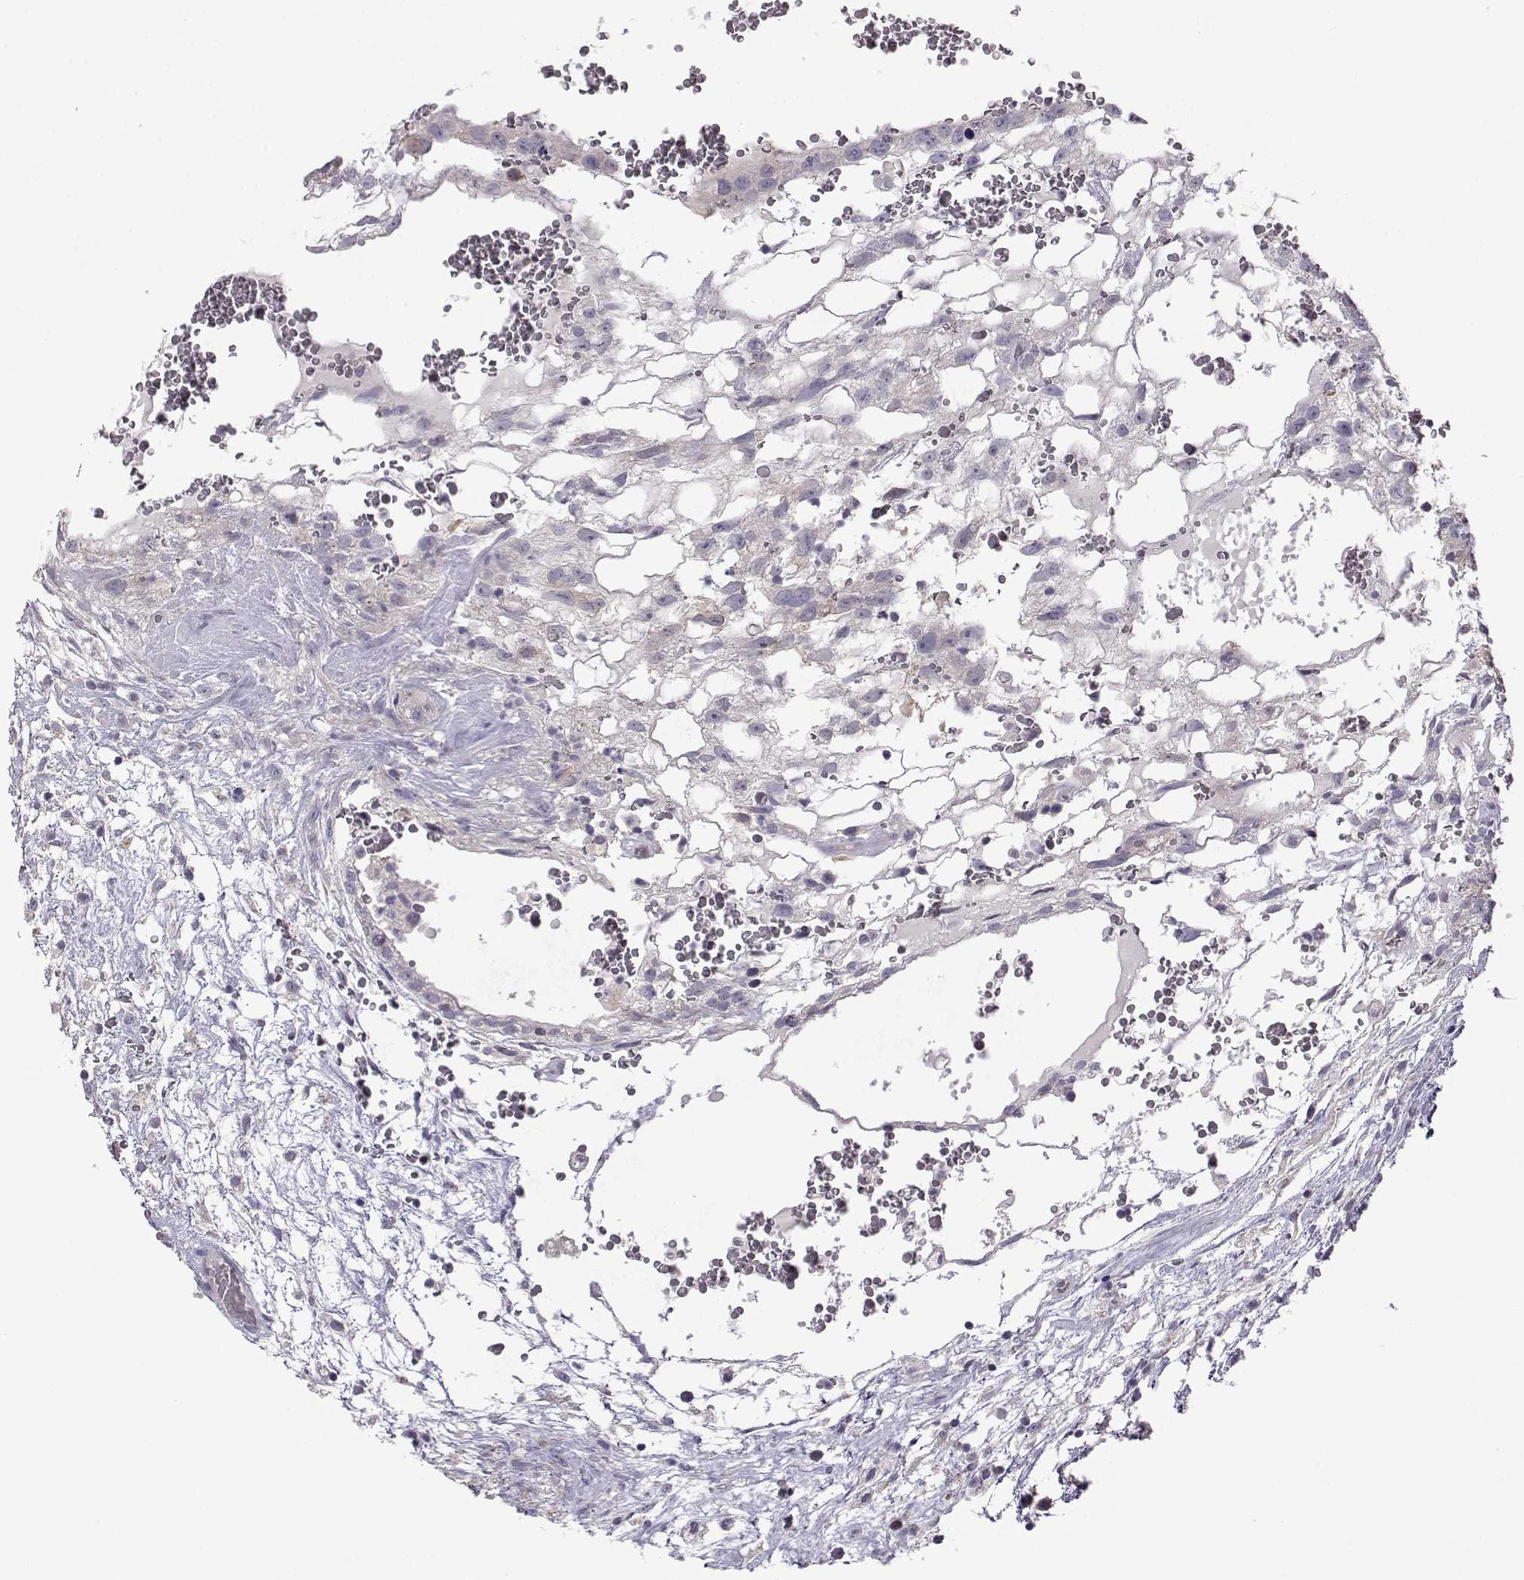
{"staining": {"intensity": "weak", "quantity": ">75%", "location": "cytoplasmic/membranous"}, "tissue": "testis cancer", "cell_type": "Tumor cells", "image_type": "cancer", "snomed": [{"axis": "morphology", "description": "Normal tissue, NOS"}, {"axis": "morphology", "description": "Carcinoma, Embryonal, NOS"}, {"axis": "topography", "description": "Testis"}], "caption": "High-magnification brightfield microscopy of testis cancer stained with DAB (brown) and counterstained with hematoxylin (blue). tumor cells exhibit weak cytoplasmic/membranous staining is seen in about>75% of cells. The protein is stained brown, and the nuclei are stained in blue (DAB (3,3'-diaminobenzidine) IHC with brightfield microscopy, high magnification).", "gene": "VGF", "patient": {"sex": "male", "age": 32}}